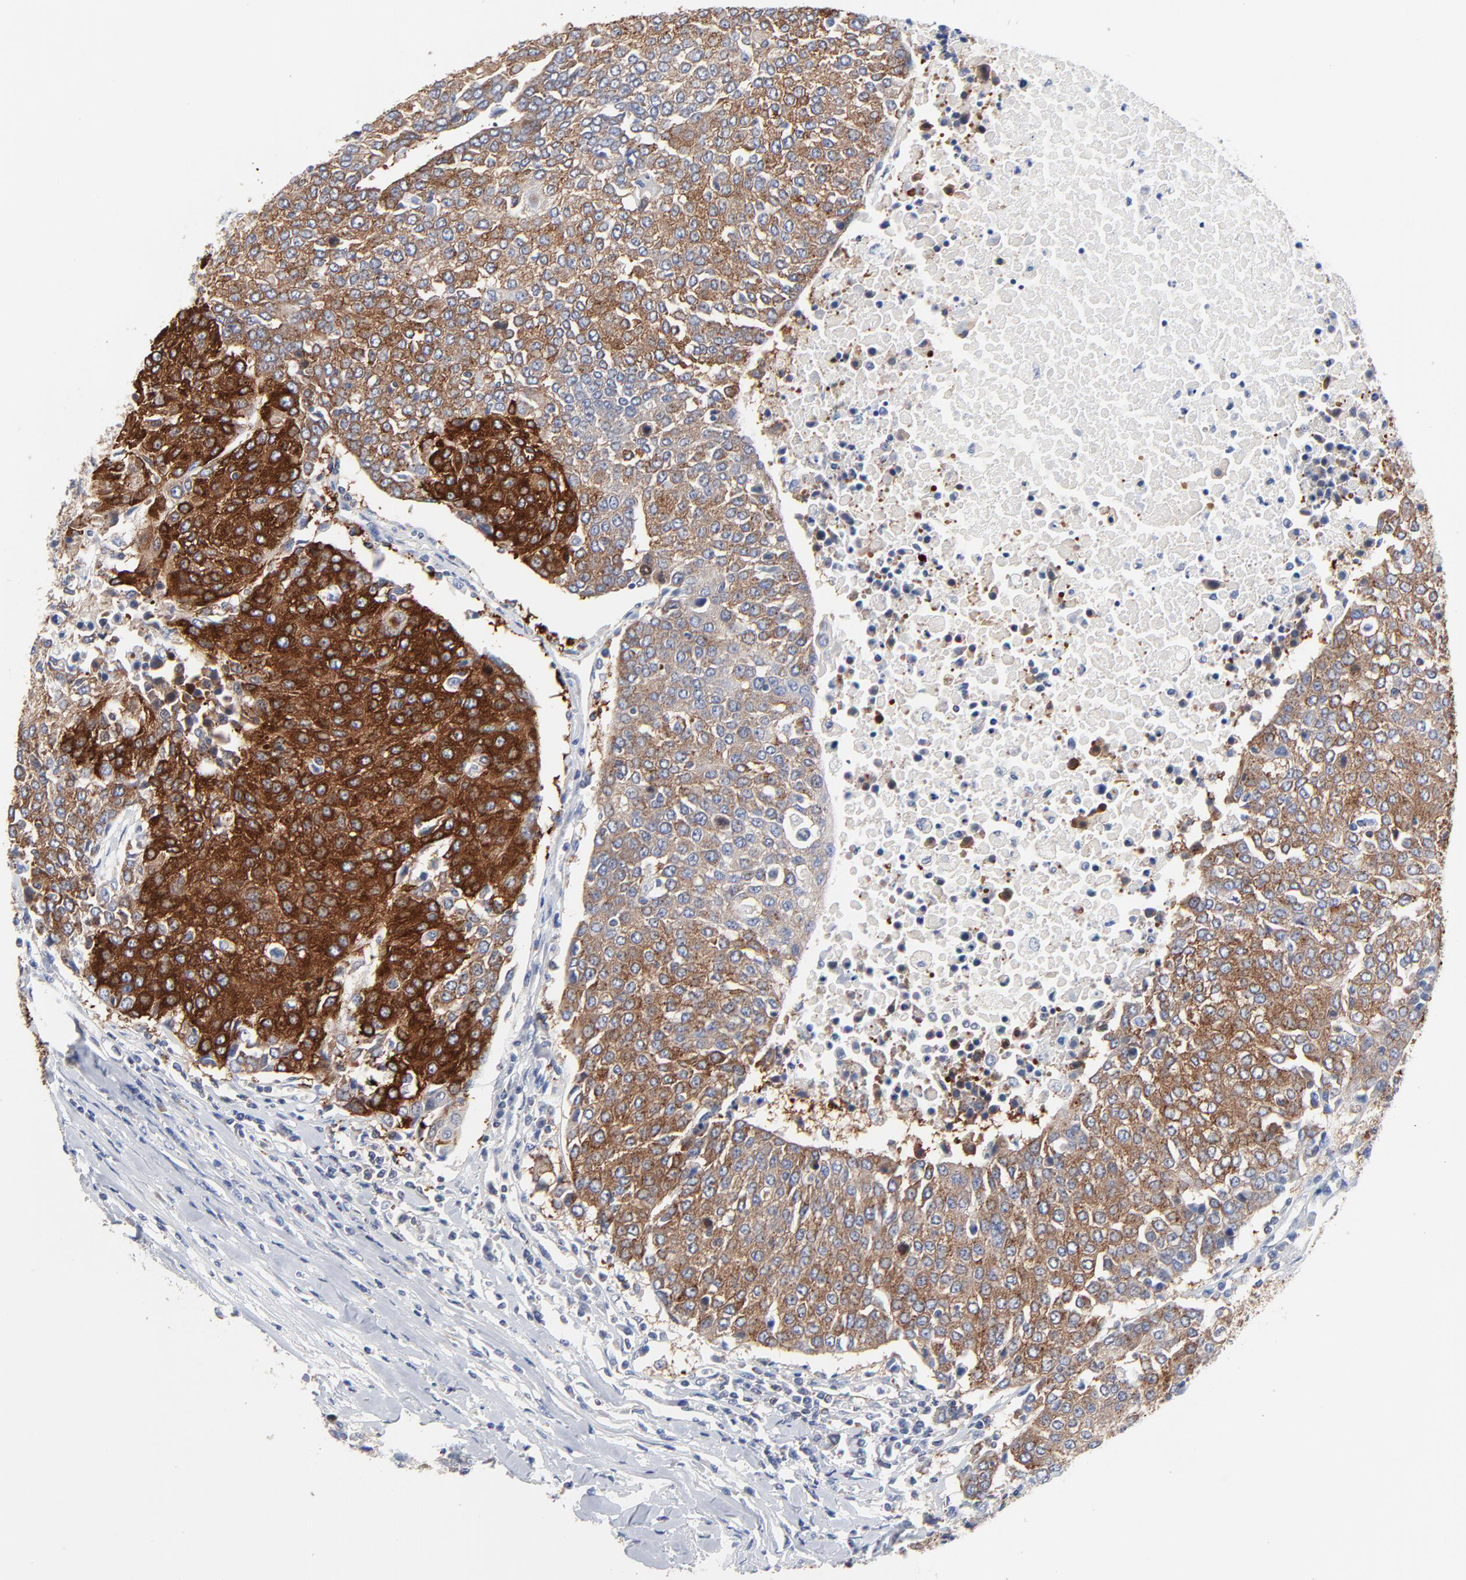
{"staining": {"intensity": "strong", "quantity": ">75%", "location": "cytoplasmic/membranous"}, "tissue": "urothelial cancer", "cell_type": "Tumor cells", "image_type": "cancer", "snomed": [{"axis": "morphology", "description": "Urothelial carcinoma, High grade"}, {"axis": "topography", "description": "Urinary bladder"}], "caption": "Immunohistochemical staining of urothelial carcinoma (high-grade) exhibits high levels of strong cytoplasmic/membranous protein expression in approximately >75% of tumor cells. The staining was performed using DAB (3,3'-diaminobenzidine), with brown indicating positive protein expression. Nuclei are stained blue with hematoxylin.", "gene": "CD2AP", "patient": {"sex": "female", "age": 85}}